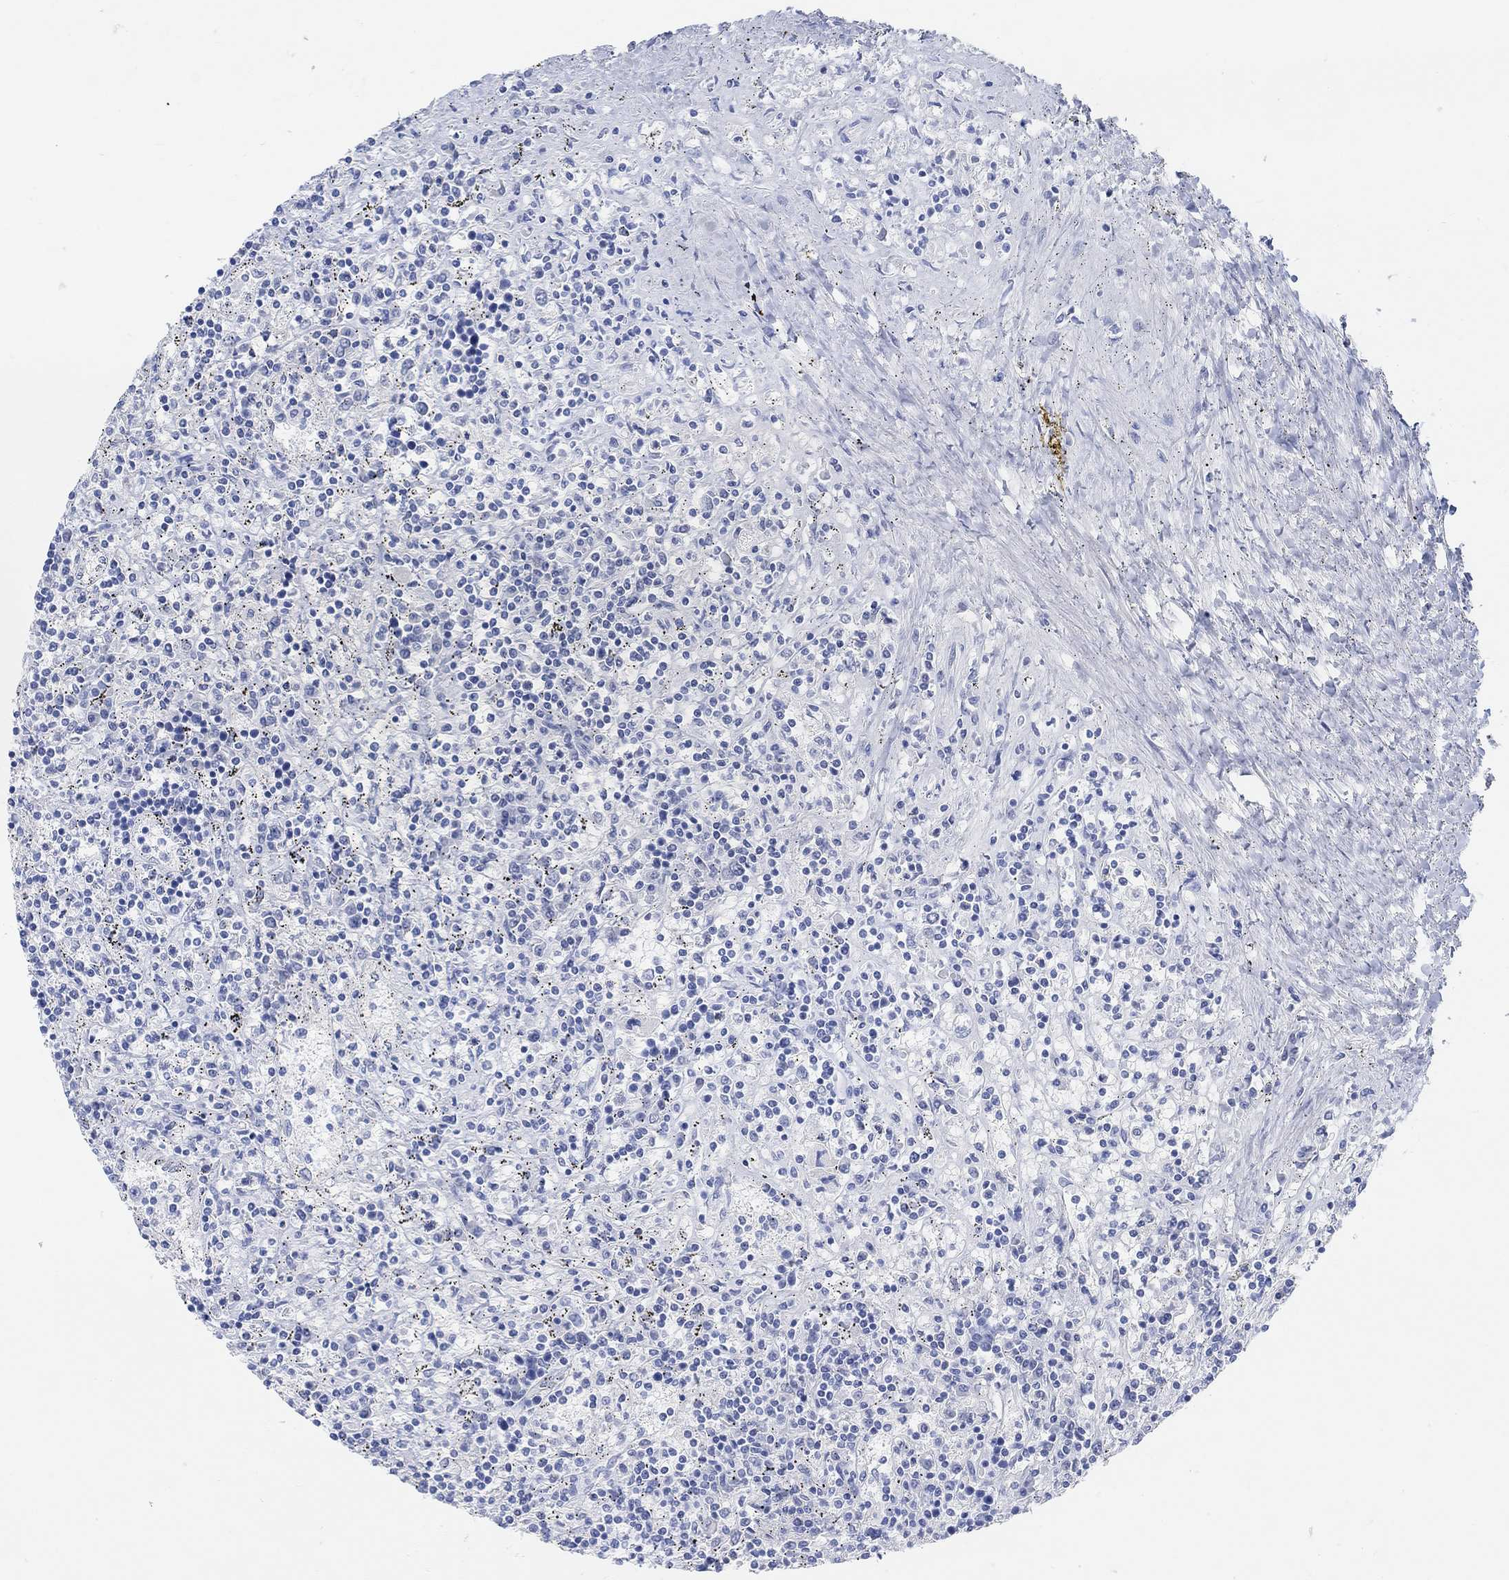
{"staining": {"intensity": "negative", "quantity": "none", "location": "none"}, "tissue": "lymphoma", "cell_type": "Tumor cells", "image_type": "cancer", "snomed": [{"axis": "morphology", "description": "Malignant lymphoma, non-Hodgkin's type, Low grade"}, {"axis": "topography", "description": "Spleen"}], "caption": "Human lymphoma stained for a protein using immunohistochemistry (IHC) reveals no expression in tumor cells.", "gene": "ENO4", "patient": {"sex": "male", "age": 62}}